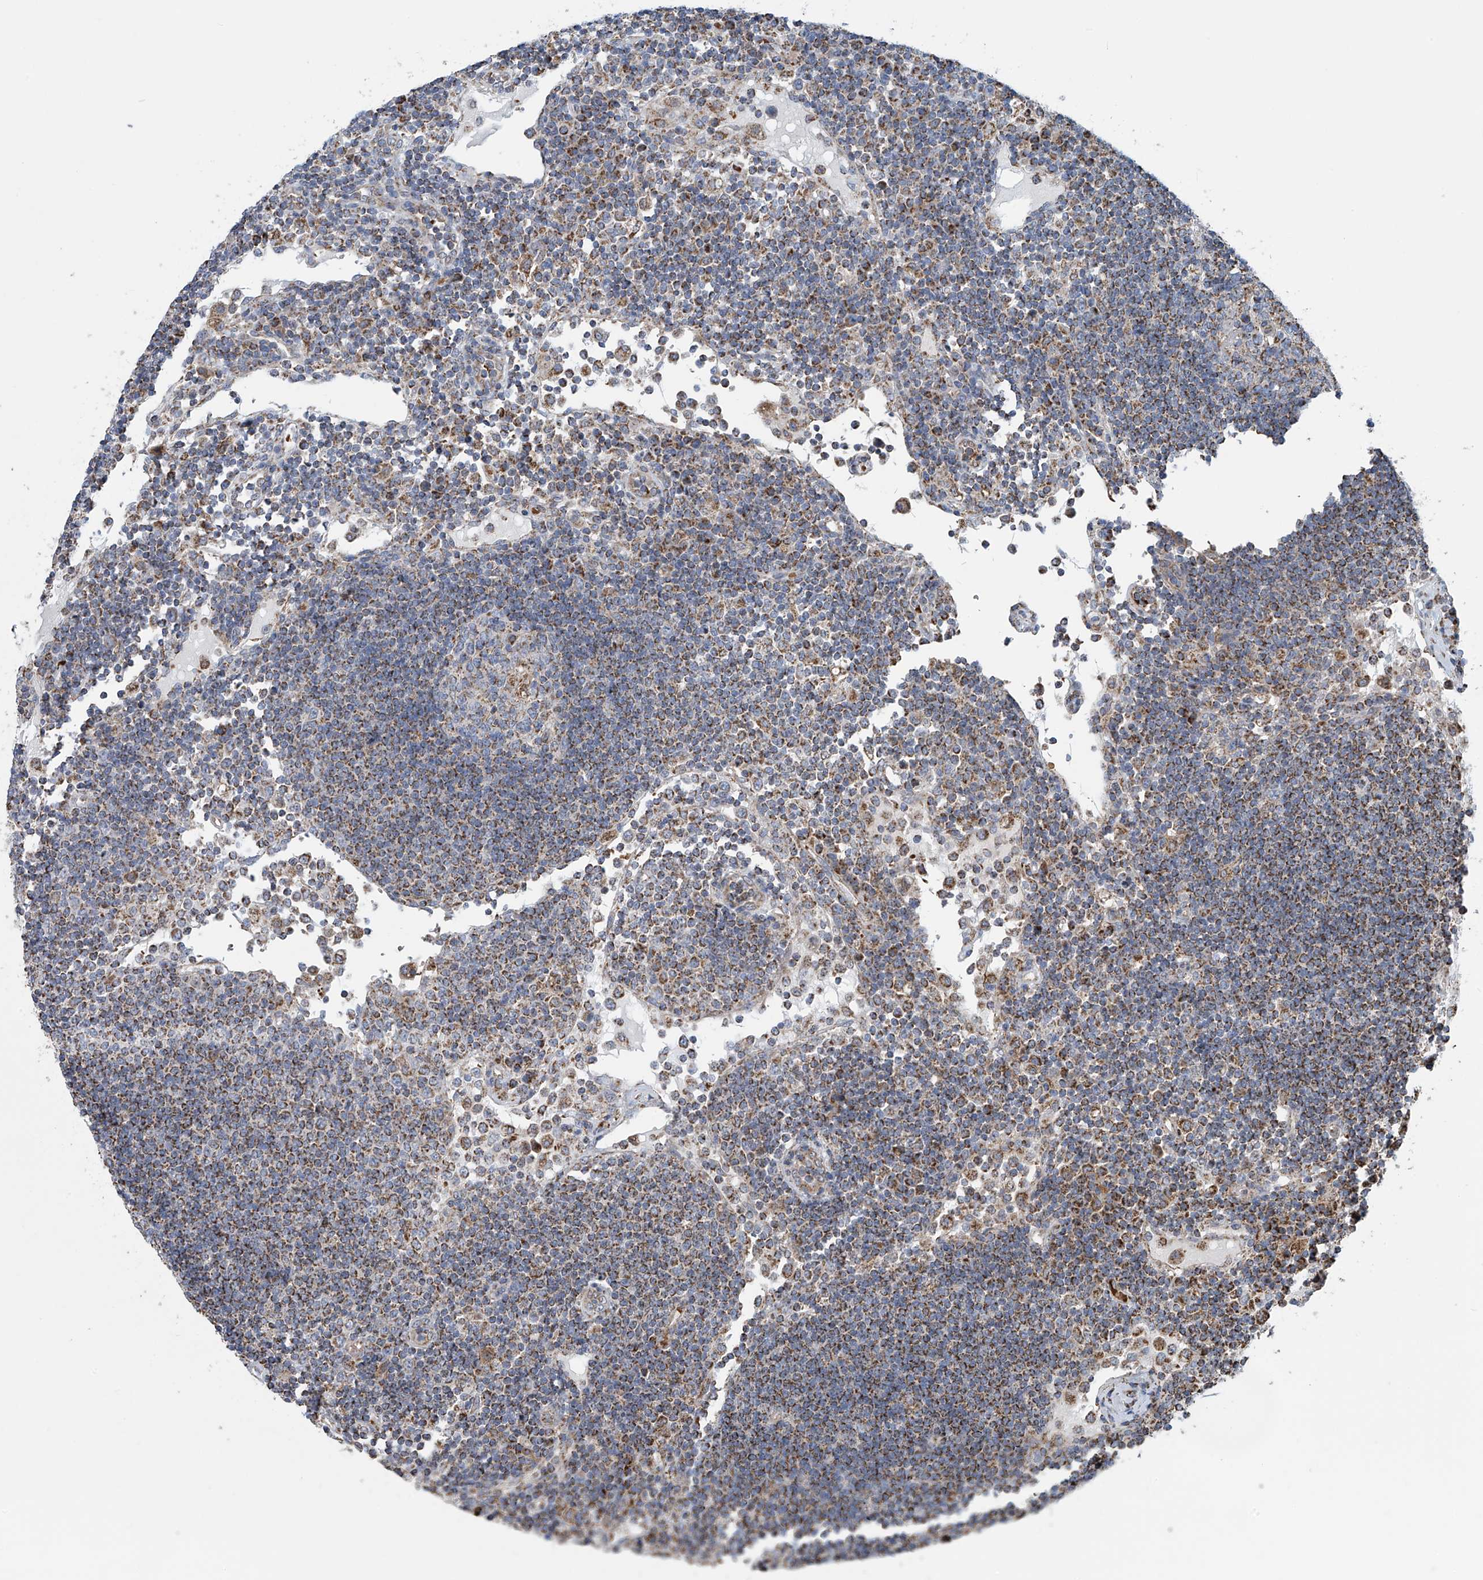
{"staining": {"intensity": "moderate", "quantity": "<25%", "location": "cytoplasmic/membranous"}, "tissue": "lymph node", "cell_type": "Germinal center cells", "image_type": "normal", "snomed": [{"axis": "morphology", "description": "Normal tissue, NOS"}, {"axis": "topography", "description": "Lymph node"}], "caption": "Normal lymph node reveals moderate cytoplasmic/membranous expression in approximately <25% of germinal center cells (Stains: DAB (3,3'-diaminobenzidine) in brown, nuclei in blue, Microscopy: brightfield microscopy at high magnification)..", "gene": "COMMD1", "patient": {"sex": "female", "age": 53}}